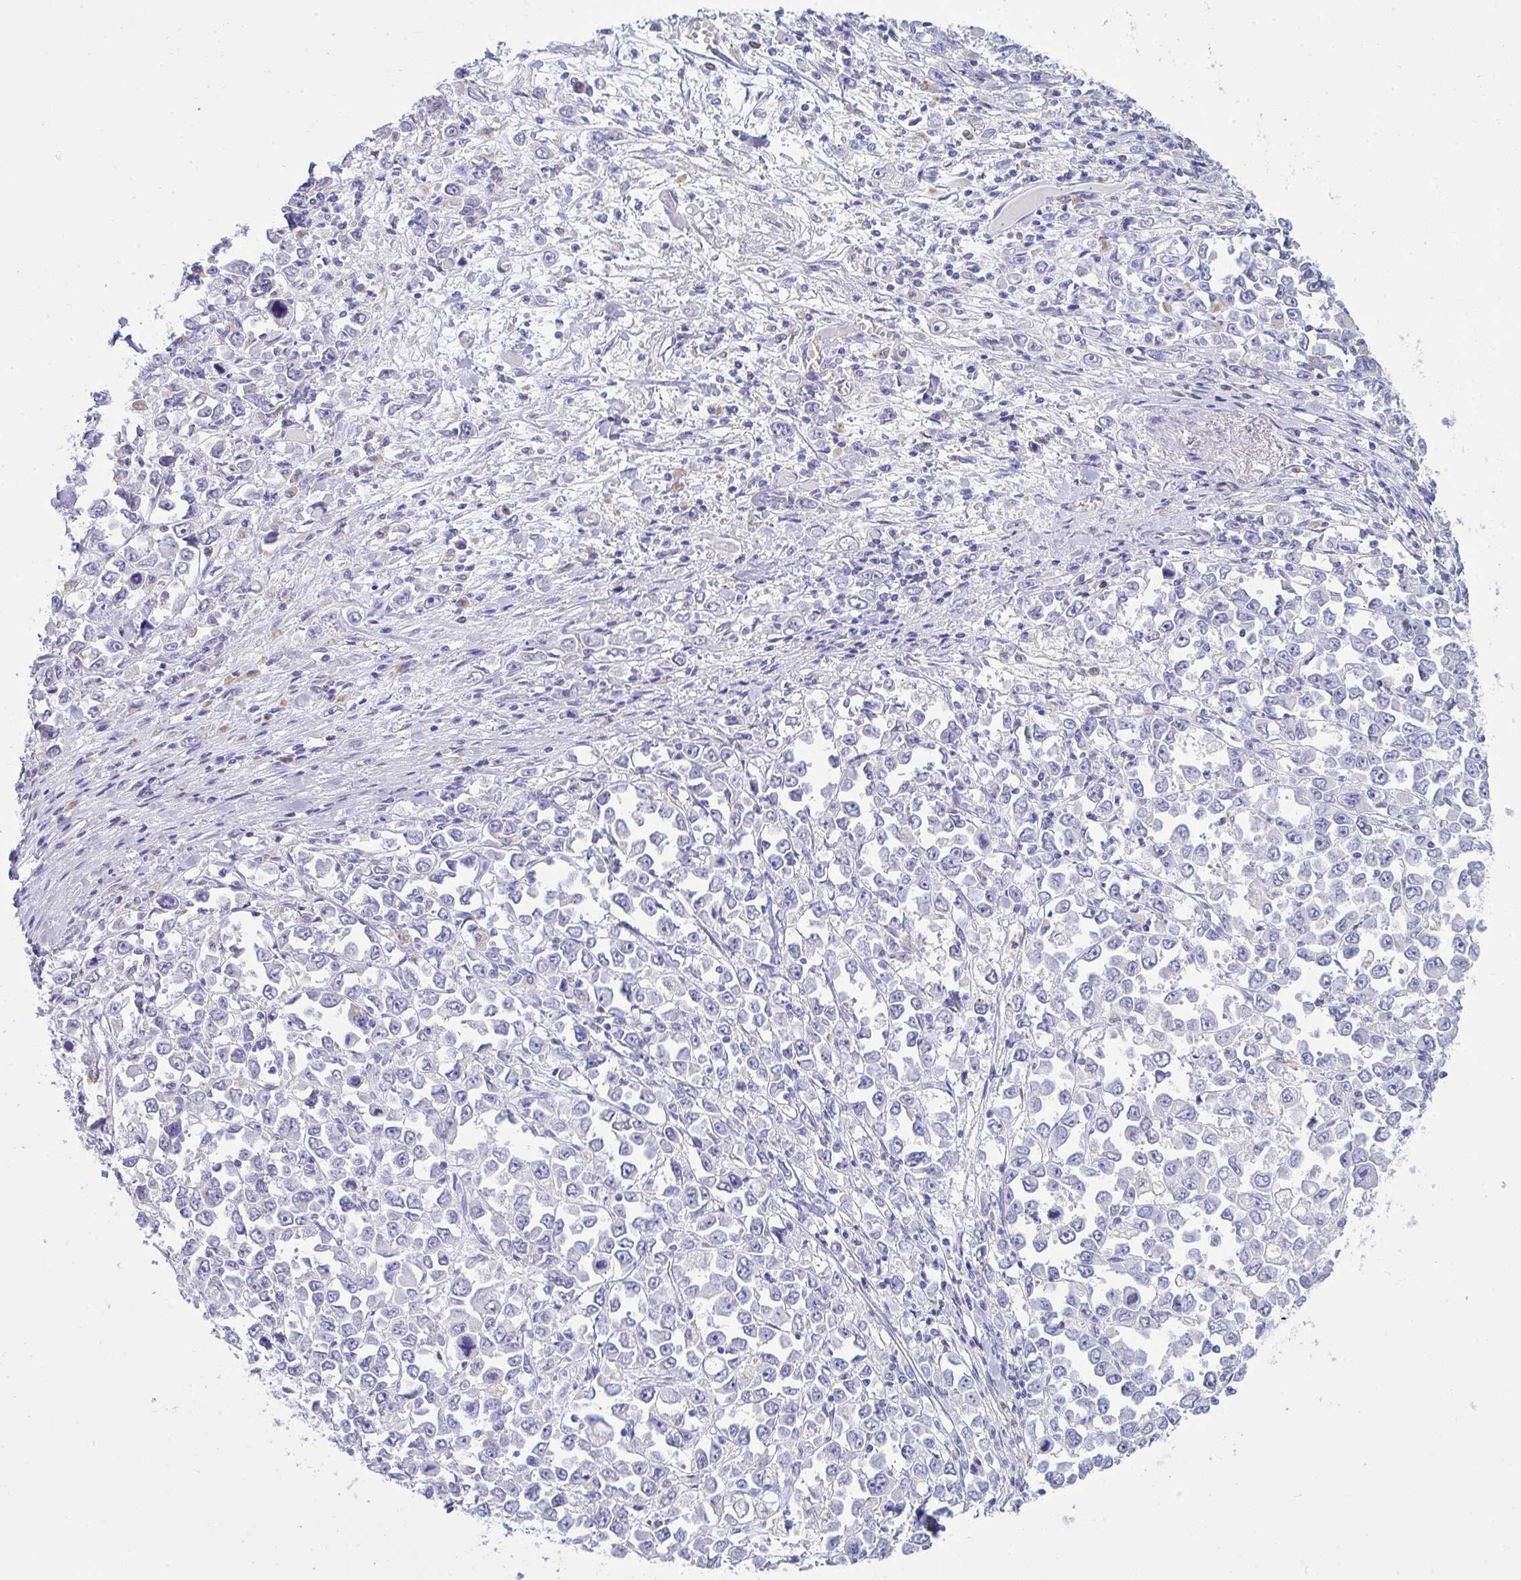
{"staining": {"intensity": "negative", "quantity": "none", "location": "none"}, "tissue": "stomach cancer", "cell_type": "Tumor cells", "image_type": "cancer", "snomed": [{"axis": "morphology", "description": "Adenocarcinoma, NOS"}, {"axis": "topography", "description": "Stomach, upper"}], "caption": "Human stomach cancer stained for a protein using immunohistochemistry demonstrates no expression in tumor cells.", "gene": "SERPINB10", "patient": {"sex": "male", "age": 70}}